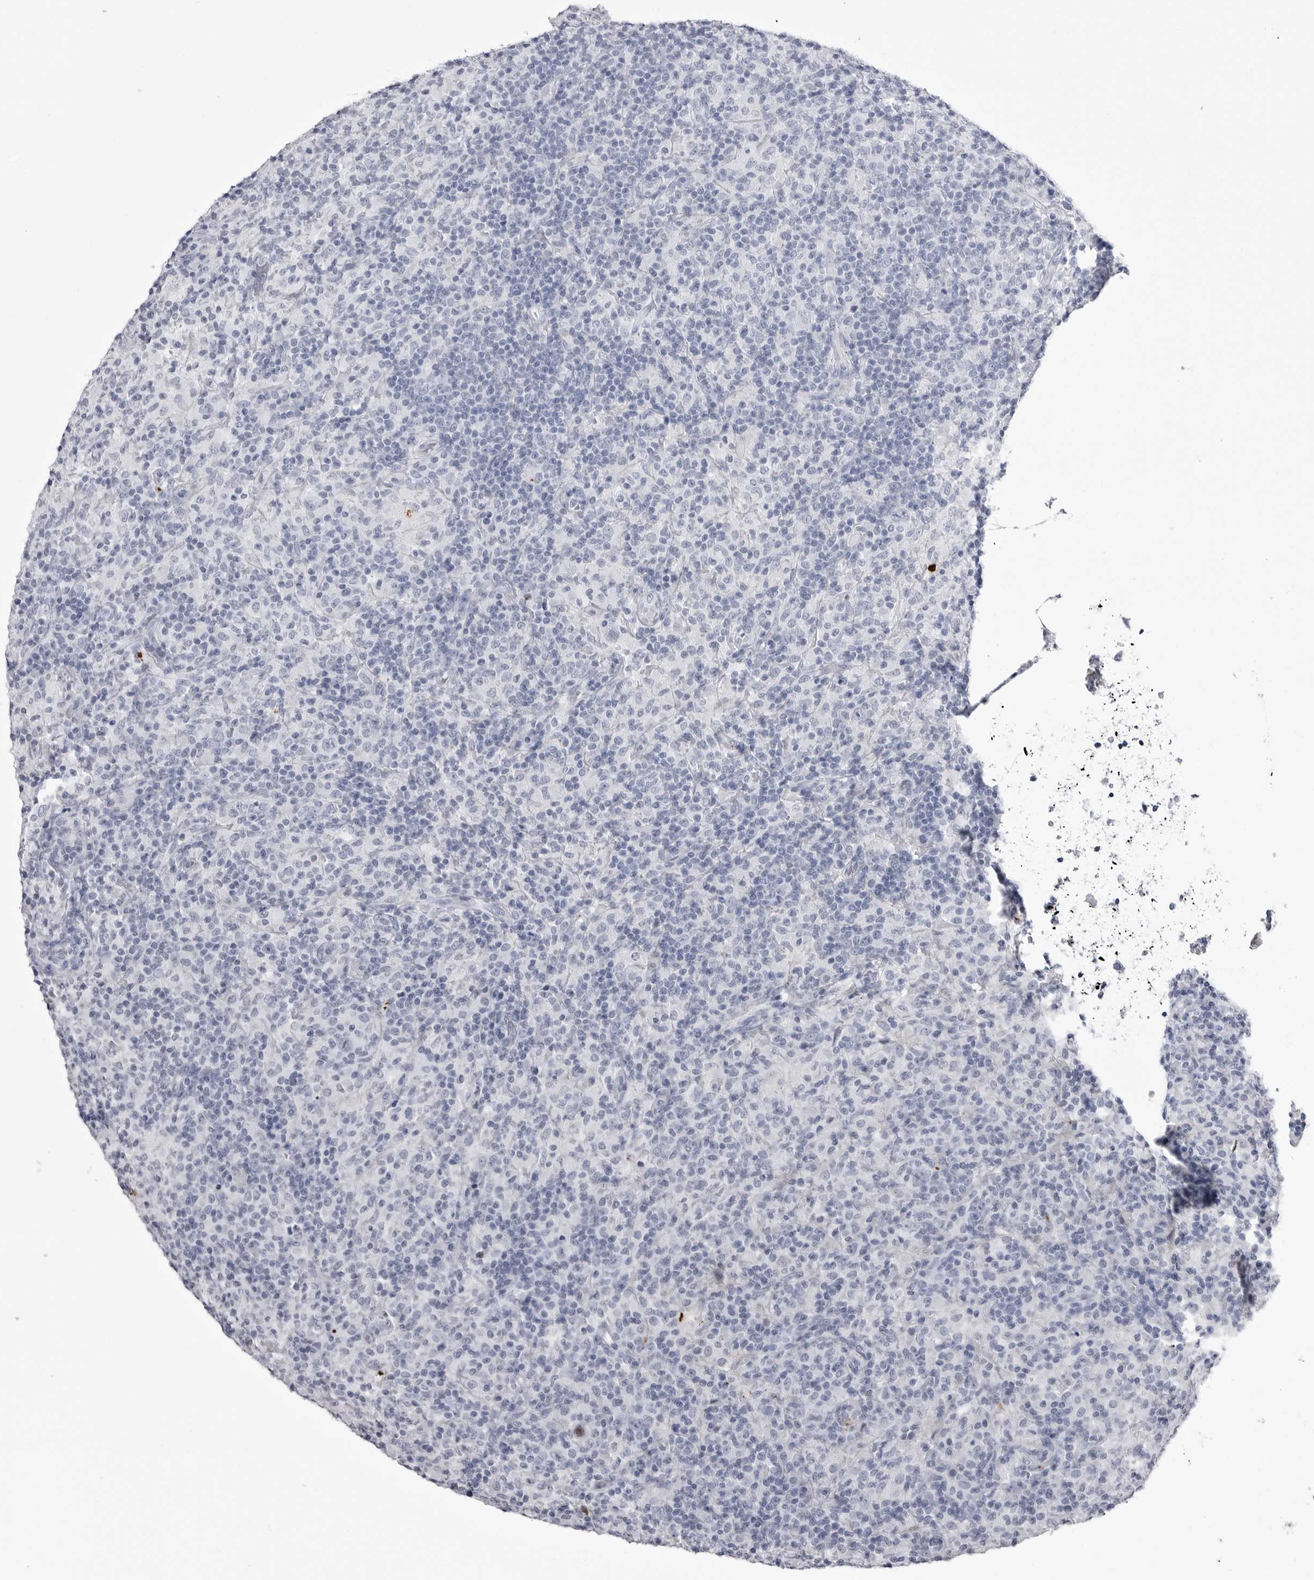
{"staining": {"intensity": "negative", "quantity": "none", "location": "none"}, "tissue": "lymphoma", "cell_type": "Tumor cells", "image_type": "cancer", "snomed": [{"axis": "morphology", "description": "Hodgkin's disease, NOS"}, {"axis": "topography", "description": "Lymph node"}], "caption": "This image is of lymphoma stained with immunohistochemistry to label a protein in brown with the nuclei are counter-stained blue. There is no expression in tumor cells. Brightfield microscopy of IHC stained with DAB (3,3'-diaminobenzidine) (brown) and hematoxylin (blue), captured at high magnification.", "gene": "COL26A1", "patient": {"sex": "male", "age": 70}}